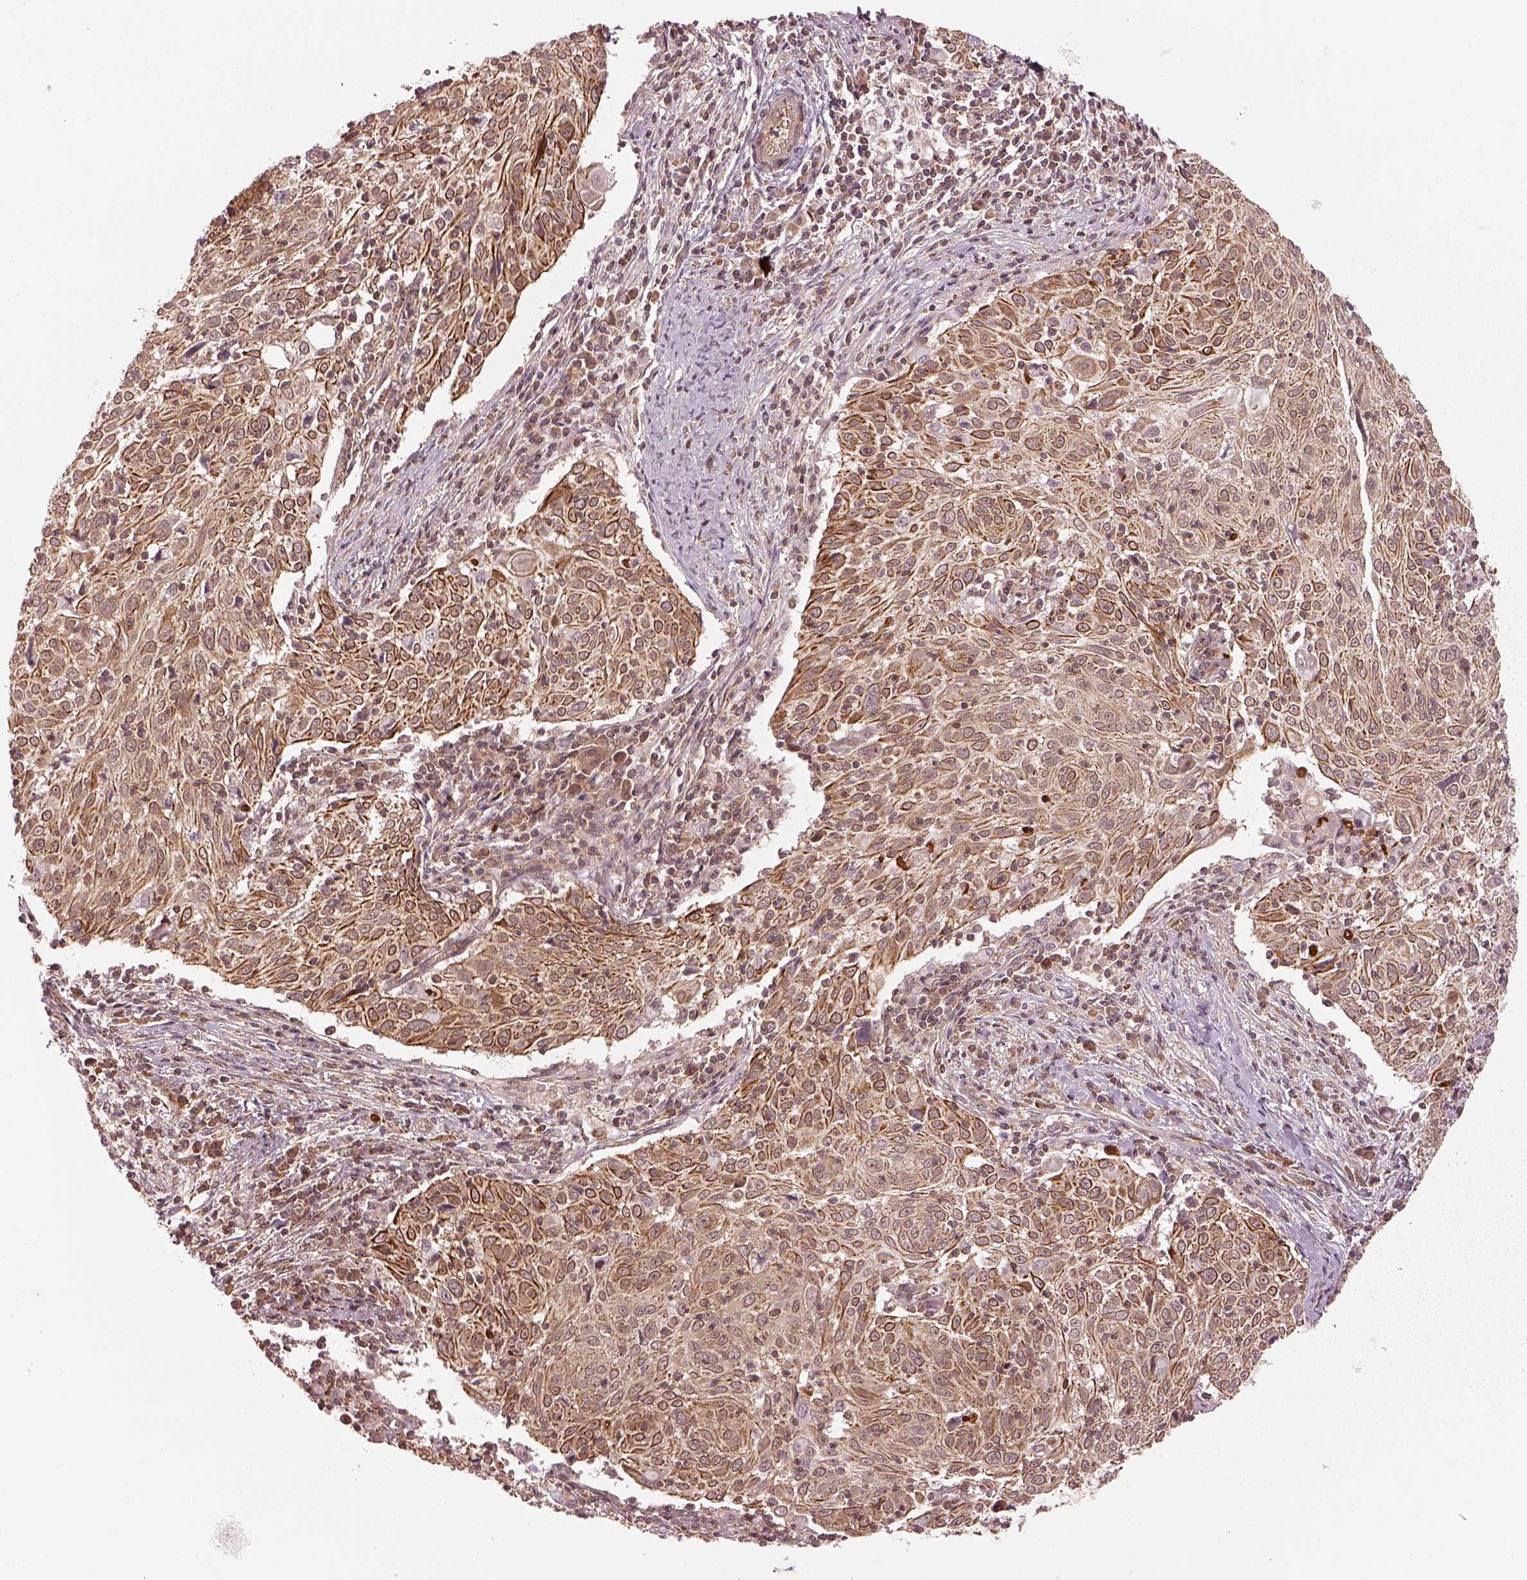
{"staining": {"intensity": "strong", "quantity": "25%-75%", "location": "cytoplasmic/membranous"}, "tissue": "cervical cancer", "cell_type": "Tumor cells", "image_type": "cancer", "snomed": [{"axis": "morphology", "description": "Squamous cell carcinoma, NOS"}, {"axis": "topography", "description": "Cervix"}], "caption": "IHC of squamous cell carcinoma (cervical) shows high levels of strong cytoplasmic/membranous staining in approximately 25%-75% of tumor cells.", "gene": "LSM14A", "patient": {"sex": "female", "age": 39}}